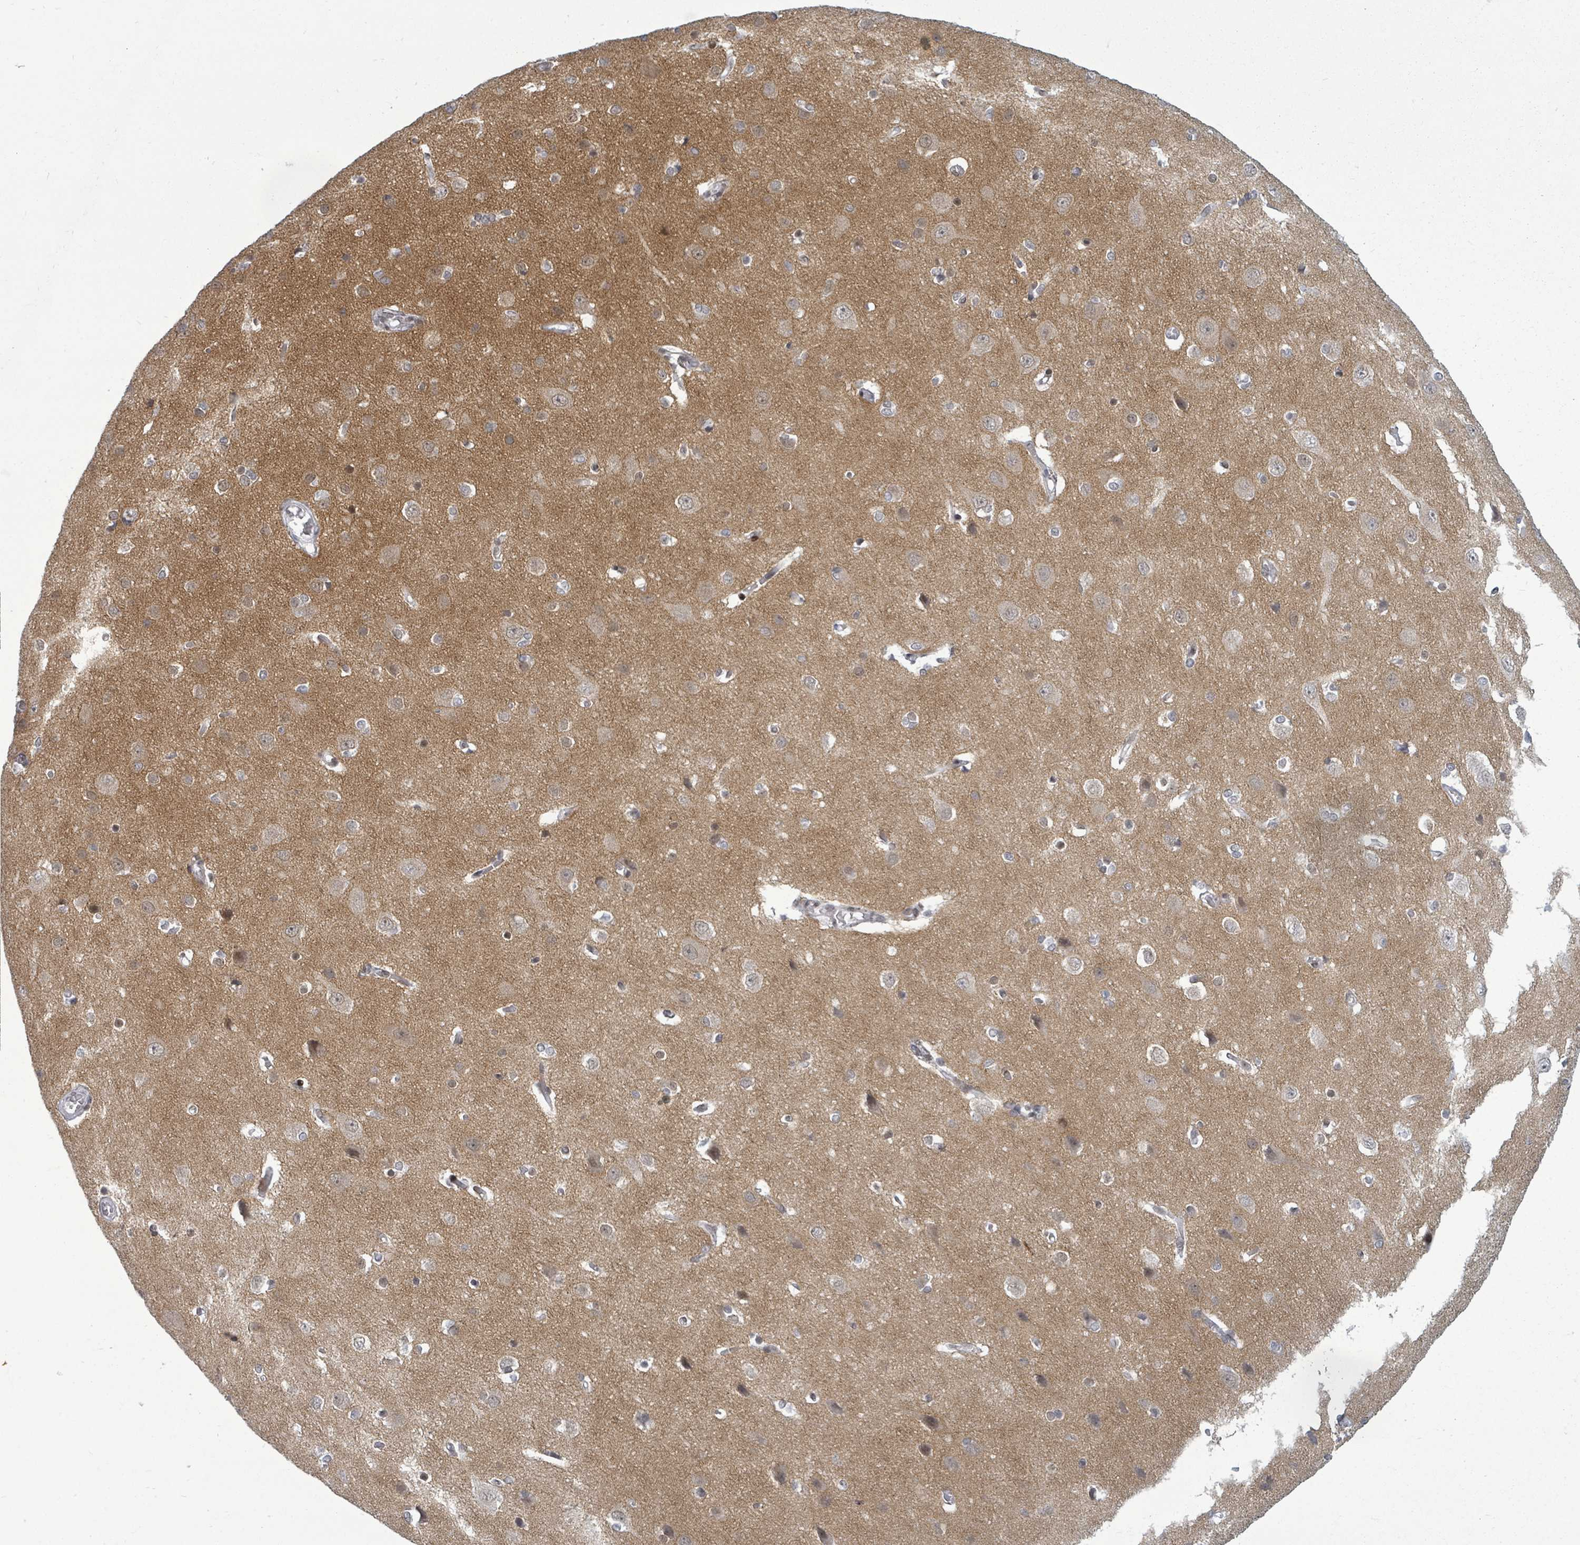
{"staining": {"intensity": "negative", "quantity": "none", "location": "none"}, "tissue": "cerebral cortex", "cell_type": "Endothelial cells", "image_type": "normal", "snomed": [{"axis": "morphology", "description": "Normal tissue, NOS"}, {"axis": "topography", "description": "Cerebral cortex"}], "caption": "Endothelial cells show no significant expression in benign cerebral cortex.", "gene": "BIVM", "patient": {"sex": "male", "age": 37}}